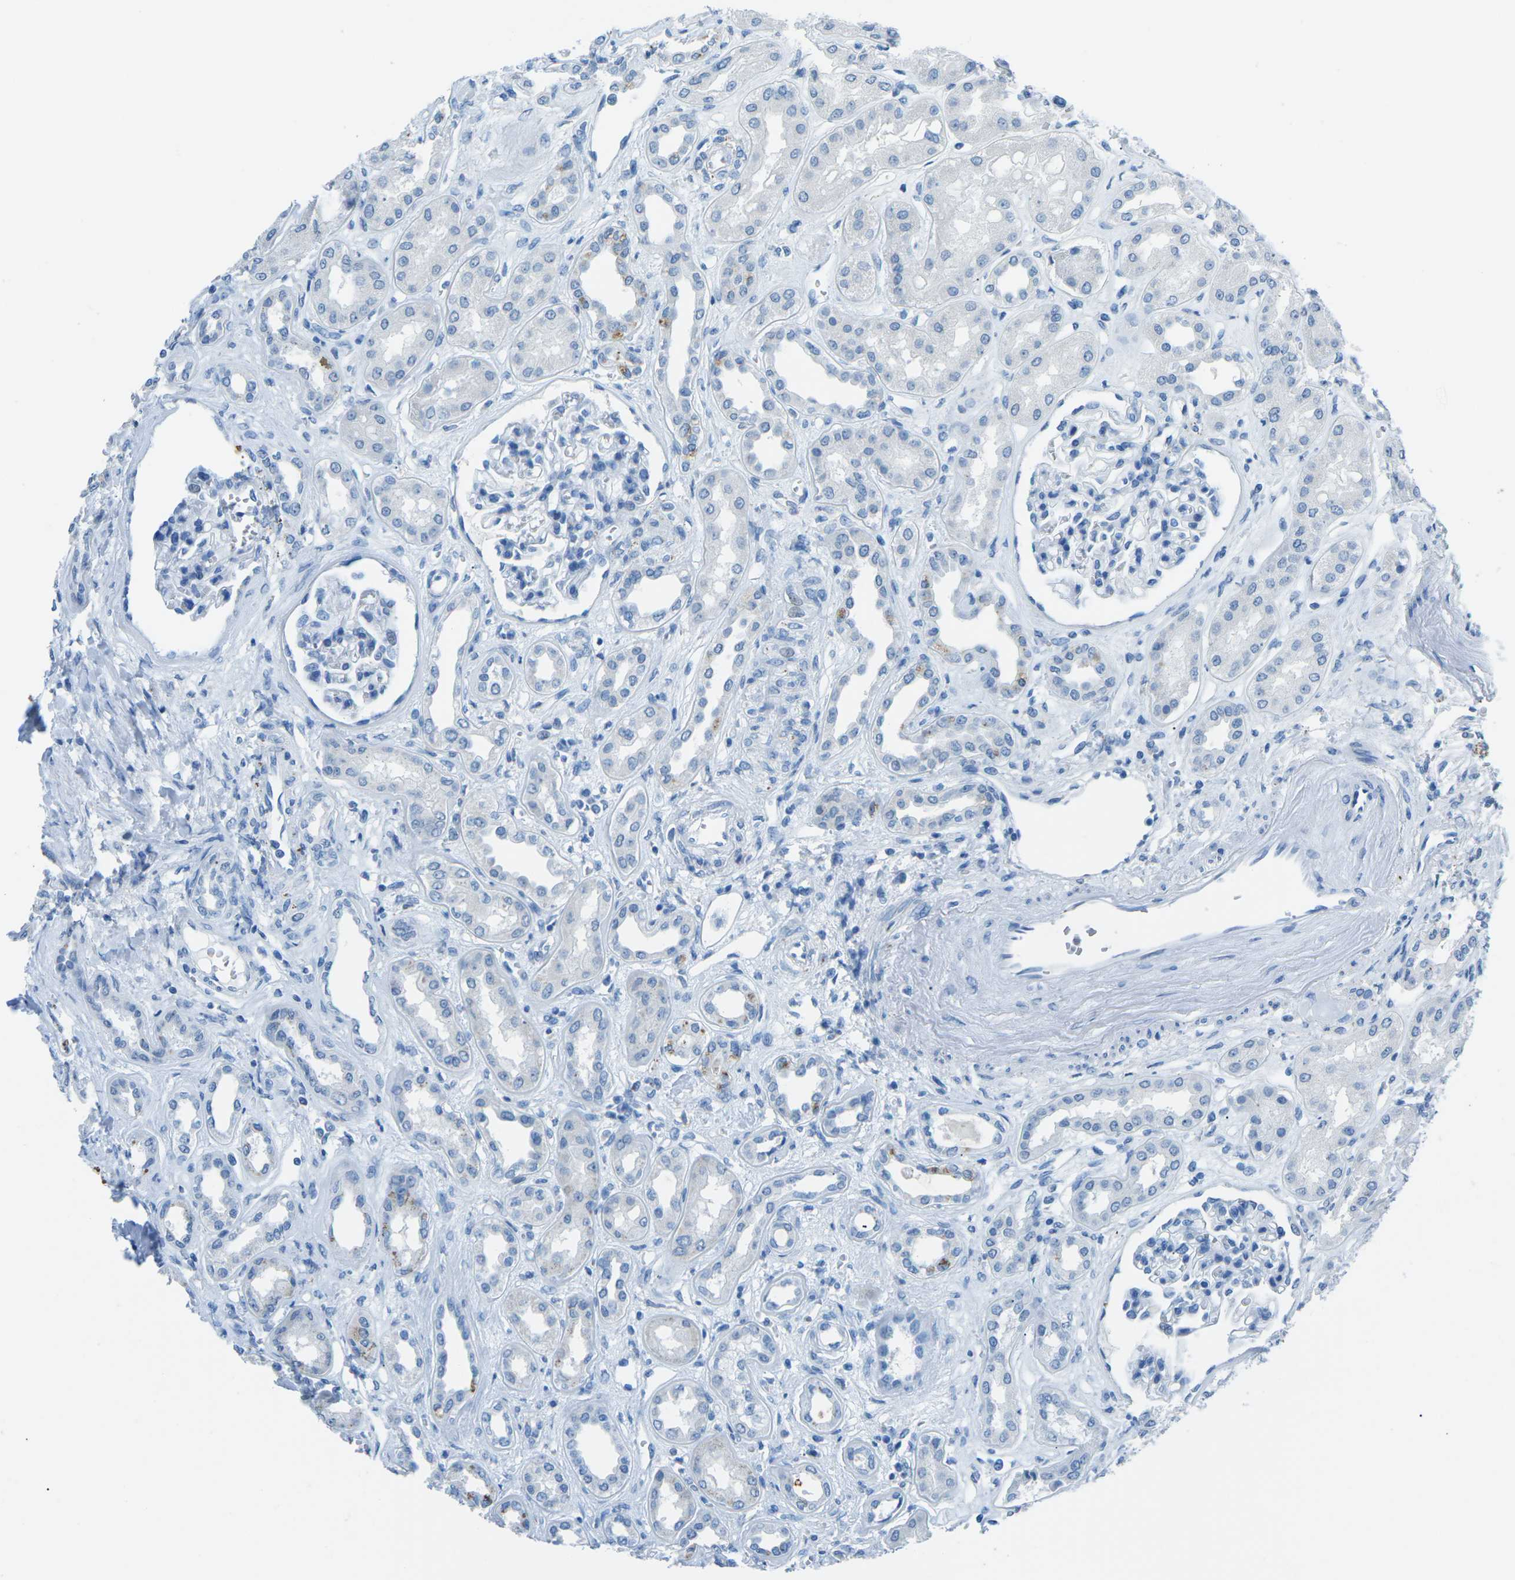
{"staining": {"intensity": "negative", "quantity": "none", "location": "none"}, "tissue": "kidney", "cell_type": "Cells in glomeruli", "image_type": "normal", "snomed": [{"axis": "morphology", "description": "Normal tissue, NOS"}, {"axis": "topography", "description": "Kidney"}], "caption": "Immunohistochemistry (IHC) histopathology image of normal kidney: kidney stained with DAB reveals no significant protein positivity in cells in glomeruli. Nuclei are stained in blue.", "gene": "MYH8", "patient": {"sex": "male", "age": 59}}